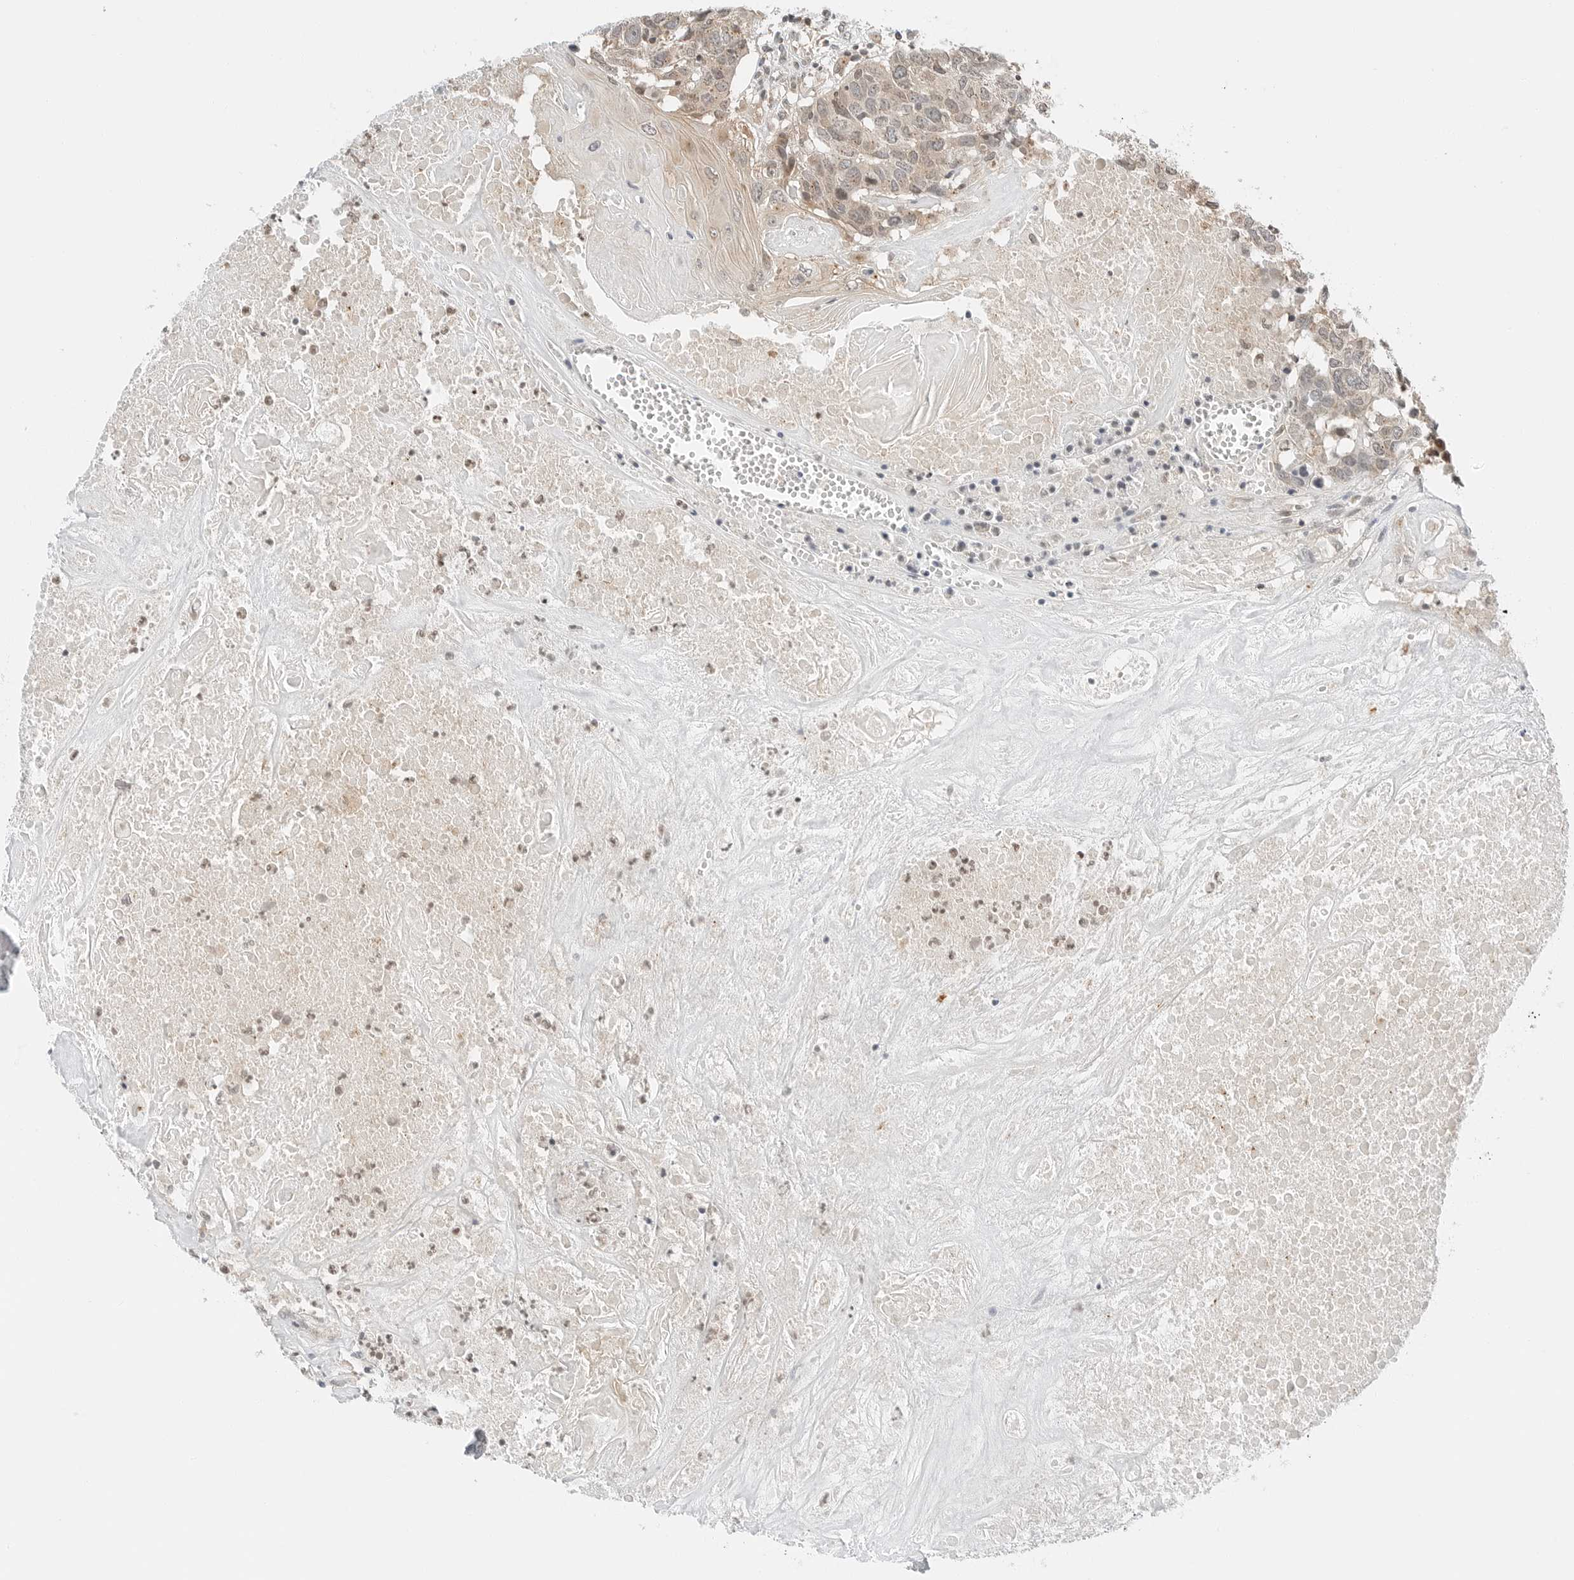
{"staining": {"intensity": "weak", "quantity": "<25%", "location": "cytoplasmic/membranous,nuclear"}, "tissue": "head and neck cancer", "cell_type": "Tumor cells", "image_type": "cancer", "snomed": [{"axis": "morphology", "description": "Squamous cell carcinoma, NOS"}, {"axis": "topography", "description": "Head-Neck"}], "caption": "Human head and neck squamous cell carcinoma stained for a protein using immunohistochemistry displays no positivity in tumor cells.", "gene": "IQCC", "patient": {"sex": "male", "age": 66}}